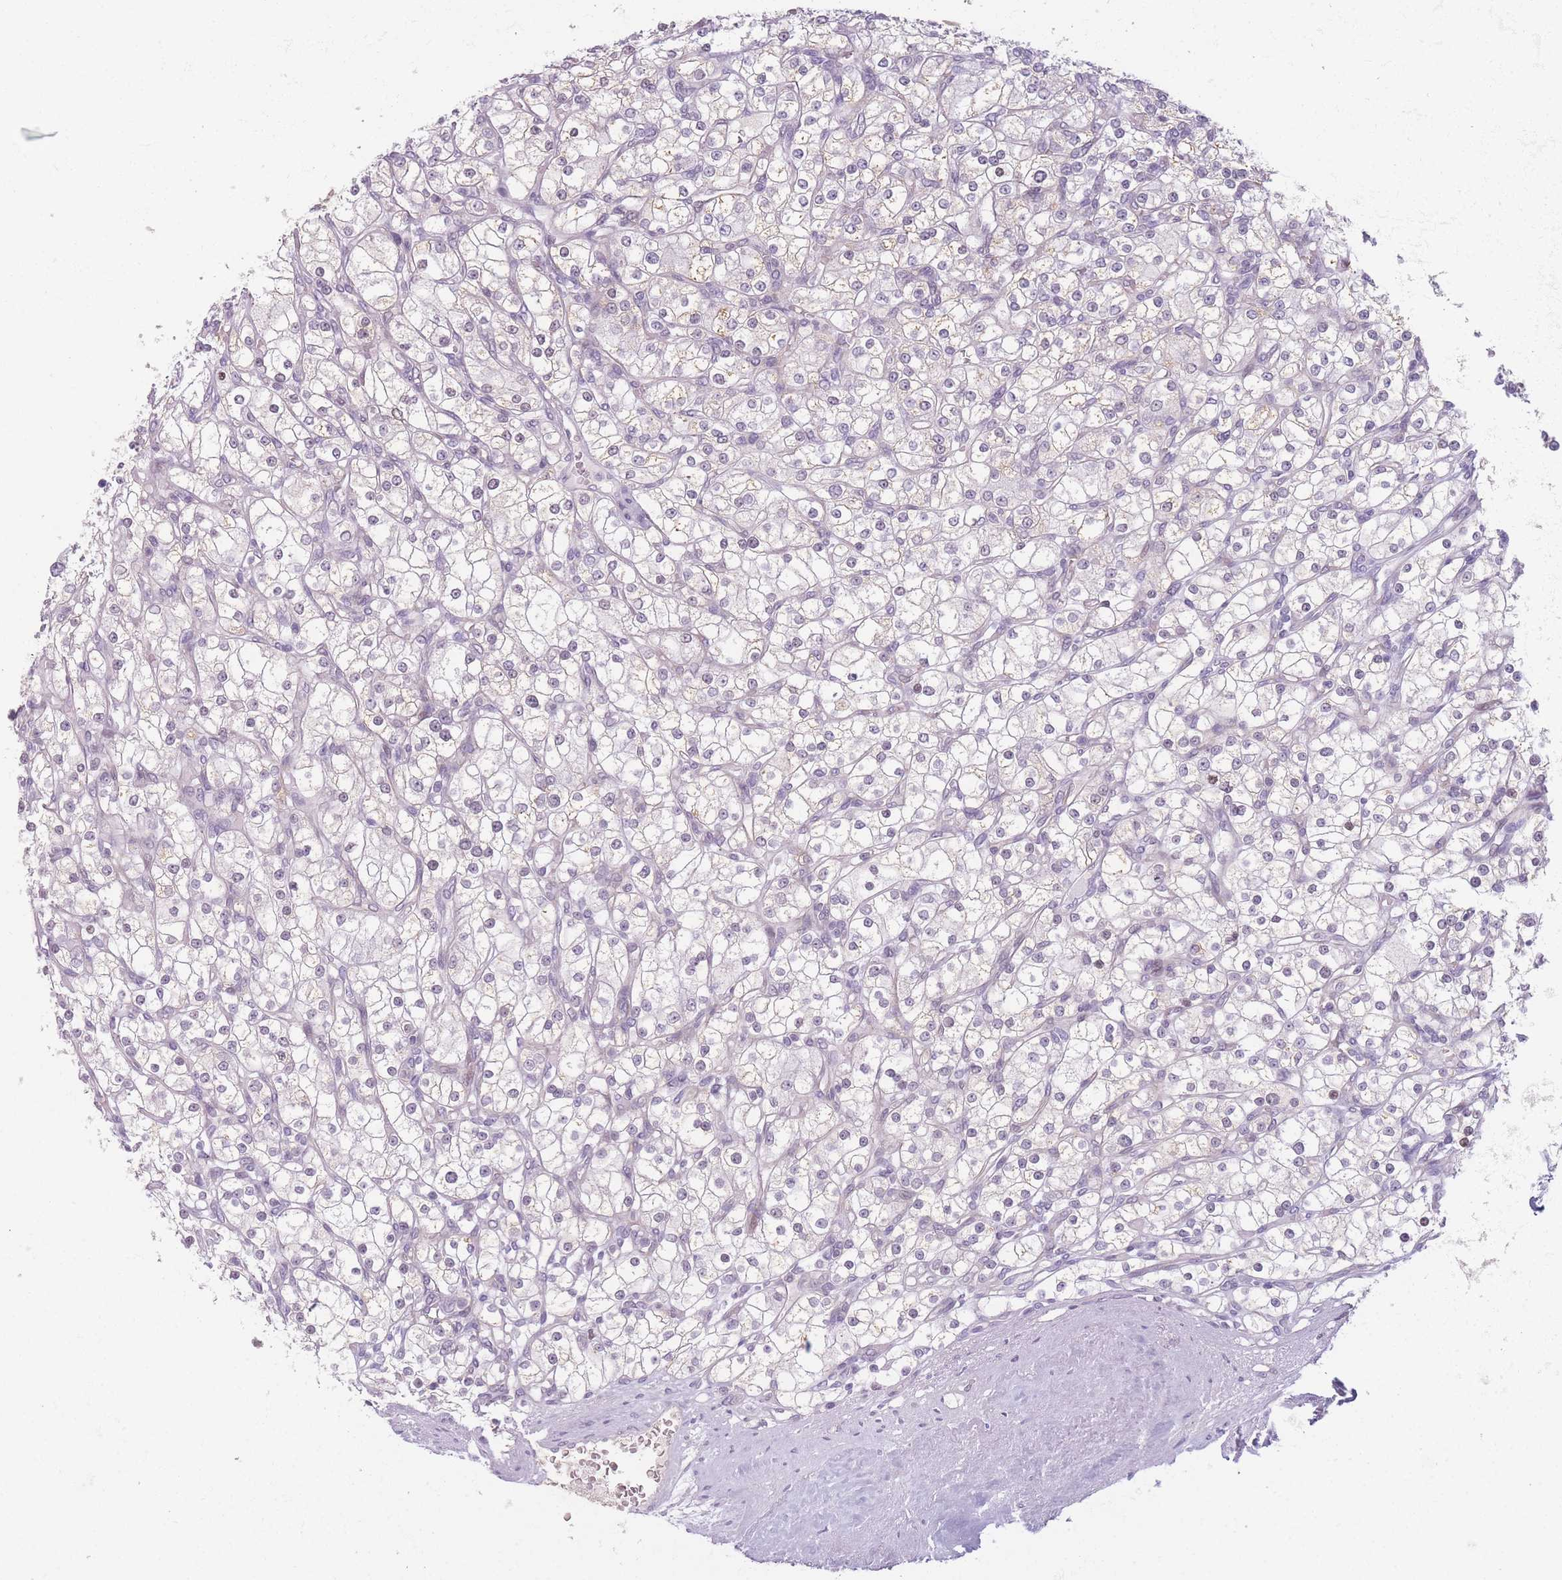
{"staining": {"intensity": "weak", "quantity": "25%-75%", "location": "nuclear"}, "tissue": "renal cancer", "cell_type": "Tumor cells", "image_type": "cancer", "snomed": [{"axis": "morphology", "description": "Adenocarcinoma, NOS"}, {"axis": "topography", "description": "Kidney"}], "caption": "This is an image of immunohistochemistry staining of renal cancer (adenocarcinoma), which shows weak expression in the nuclear of tumor cells.", "gene": "ZNF439", "patient": {"sex": "male", "age": 80}}